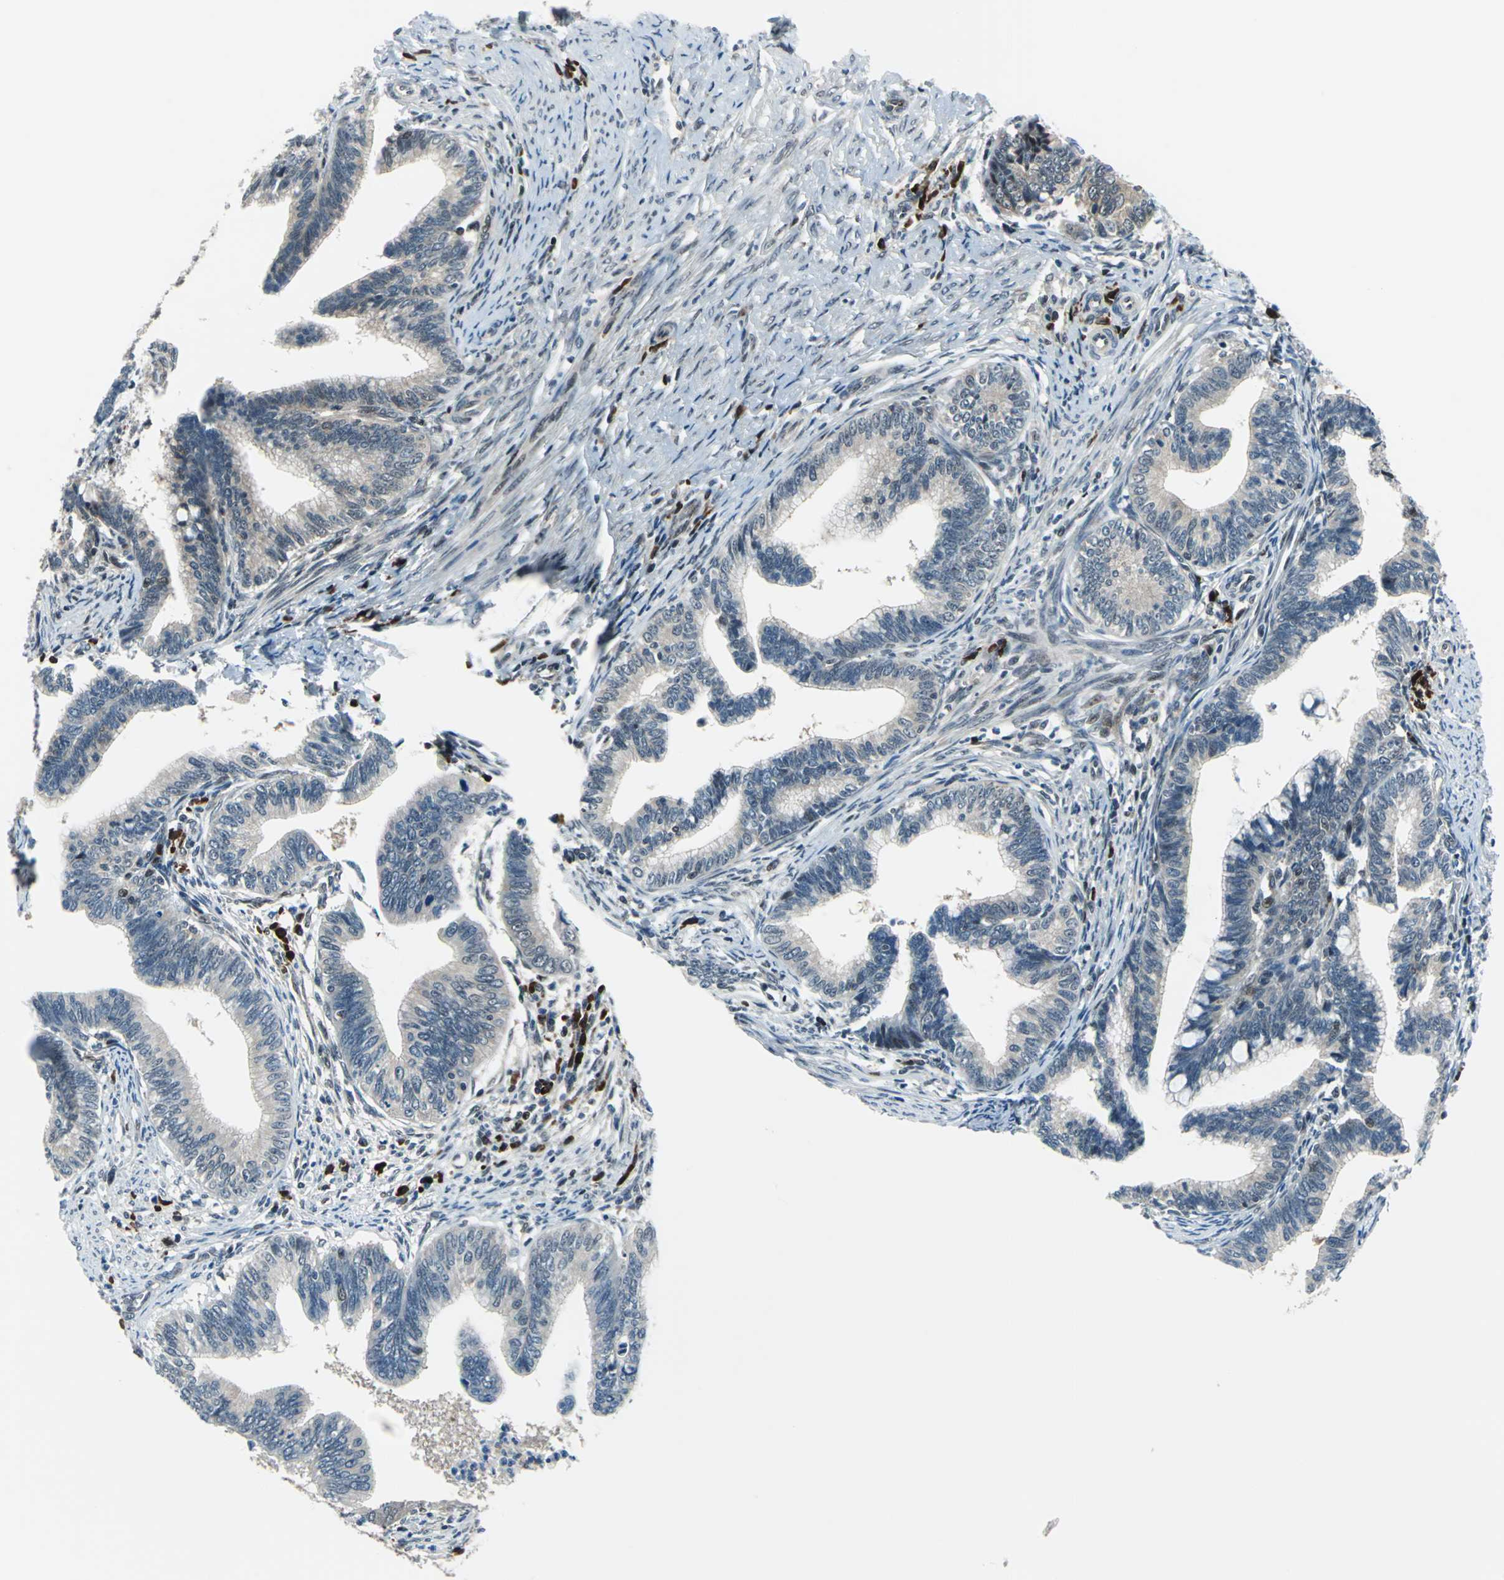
{"staining": {"intensity": "weak", "quantity": "<25%", "location": "cytoplasmic/membranous"}, "tissue": "cervical cancer", "cell_type": "Tumor cells", "image_type": "cancer", "snomed": [{"axis": "morphology", "description": "Adenocarcinoma, NOS"}, {"axis": "topography", "description": "Cervix"}], "caption": "Cervical cancer (adenocarcinoma) was stained to show a protein in brown. There is no significant staining in tumor cells.", "gene": "POLR3K", "patient": {"sex": "female", "age": 36}}